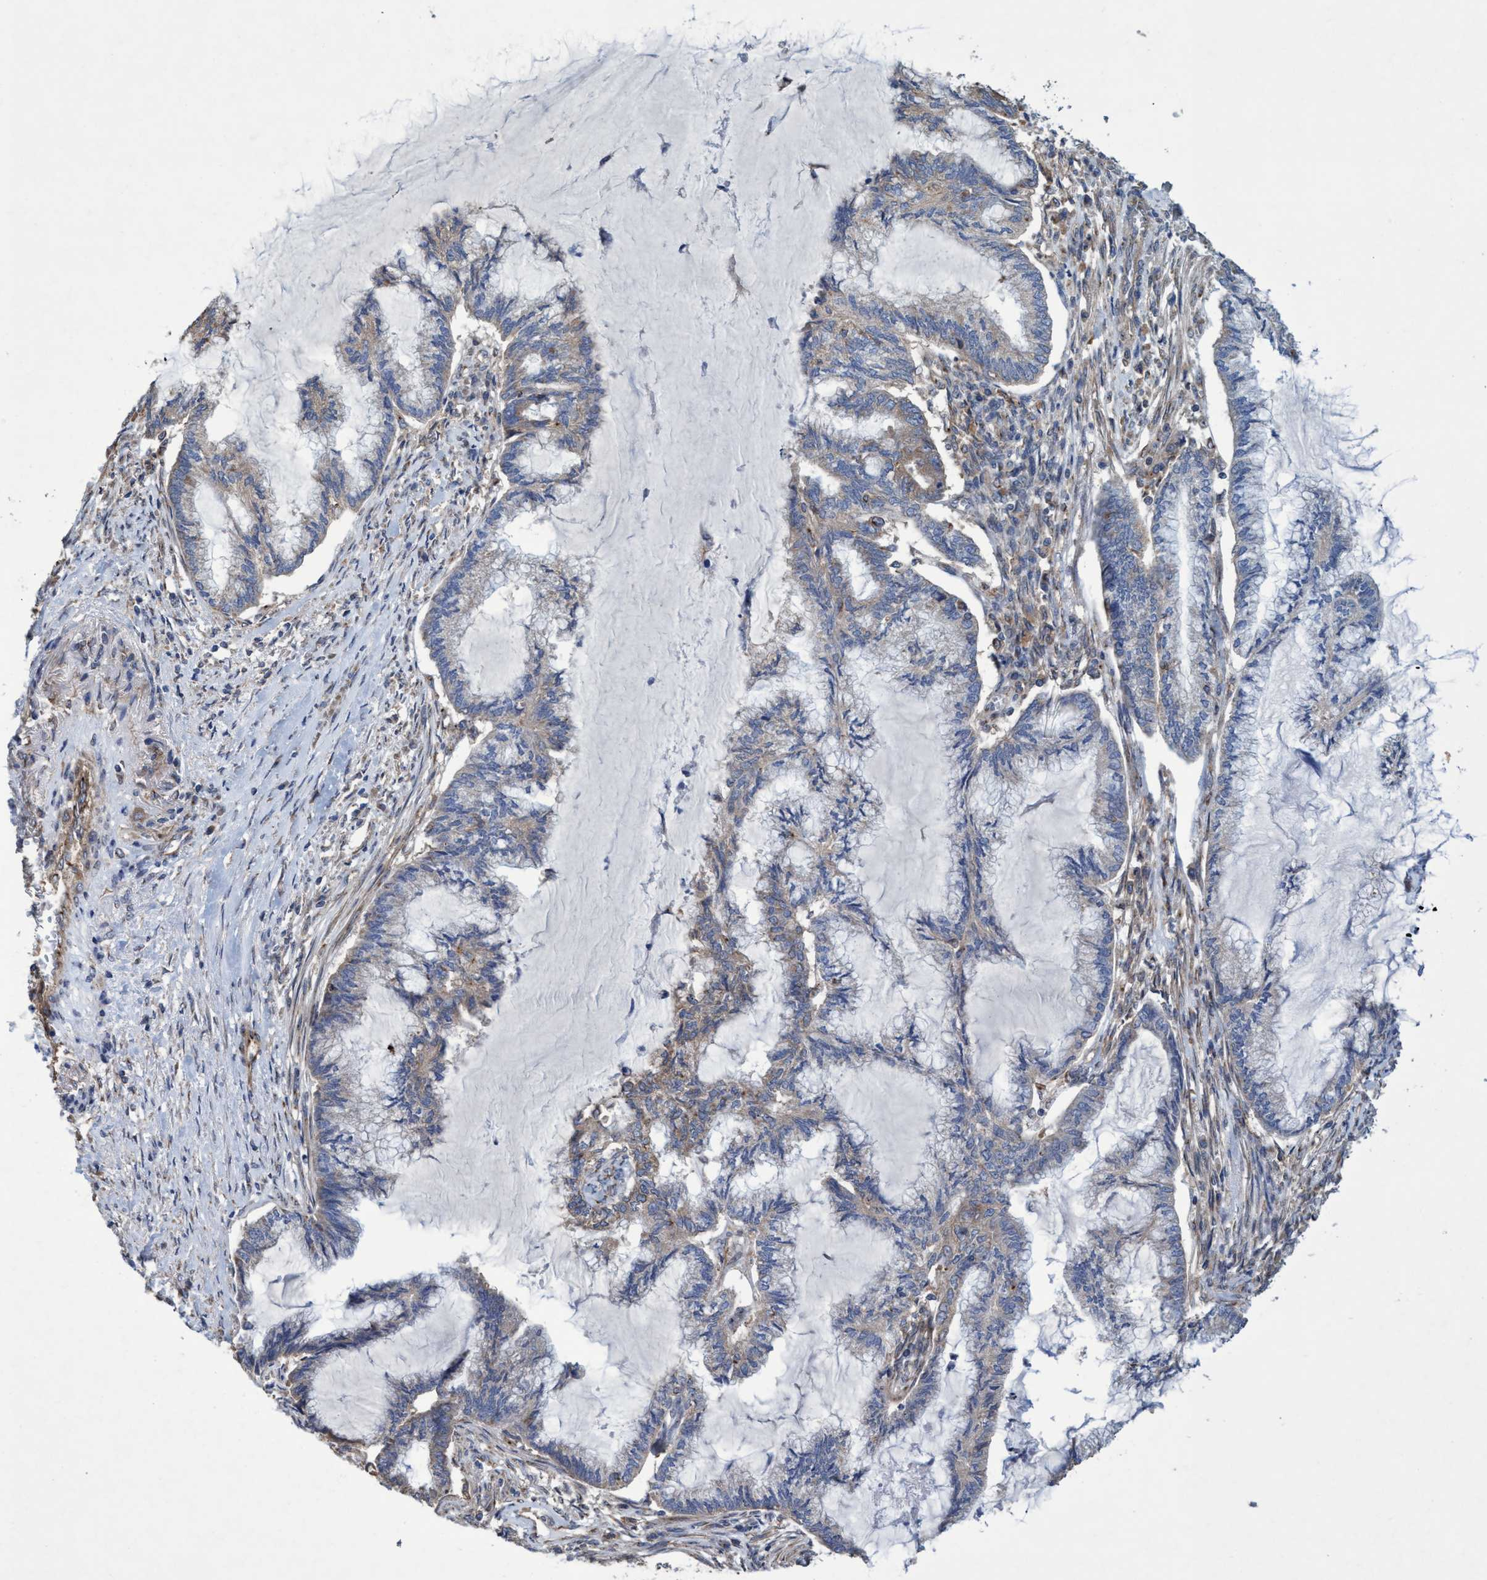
{"staining": {"intensity": "weak", "quantity": ">75%", "location": "cytoplasmic/membranous"}, "tissue": "endometrial cancer", "cell_type": "Tumor cells", "image_type": "cancer", "snomed": [{"axis": "morphology", "description": "Adenocarcinoma, NOS"}, {"axis": "topography", "description": "Endometrium"}], "caption": "Approximately >75% of tumor cells in adenocarcinoma (endometrial) display weak cytoplasmic/membranous protein expression as visualized by brown immunohistochemical staining.", "gene": "BICD2", "patient": {"sex": "female", "age": 86}}